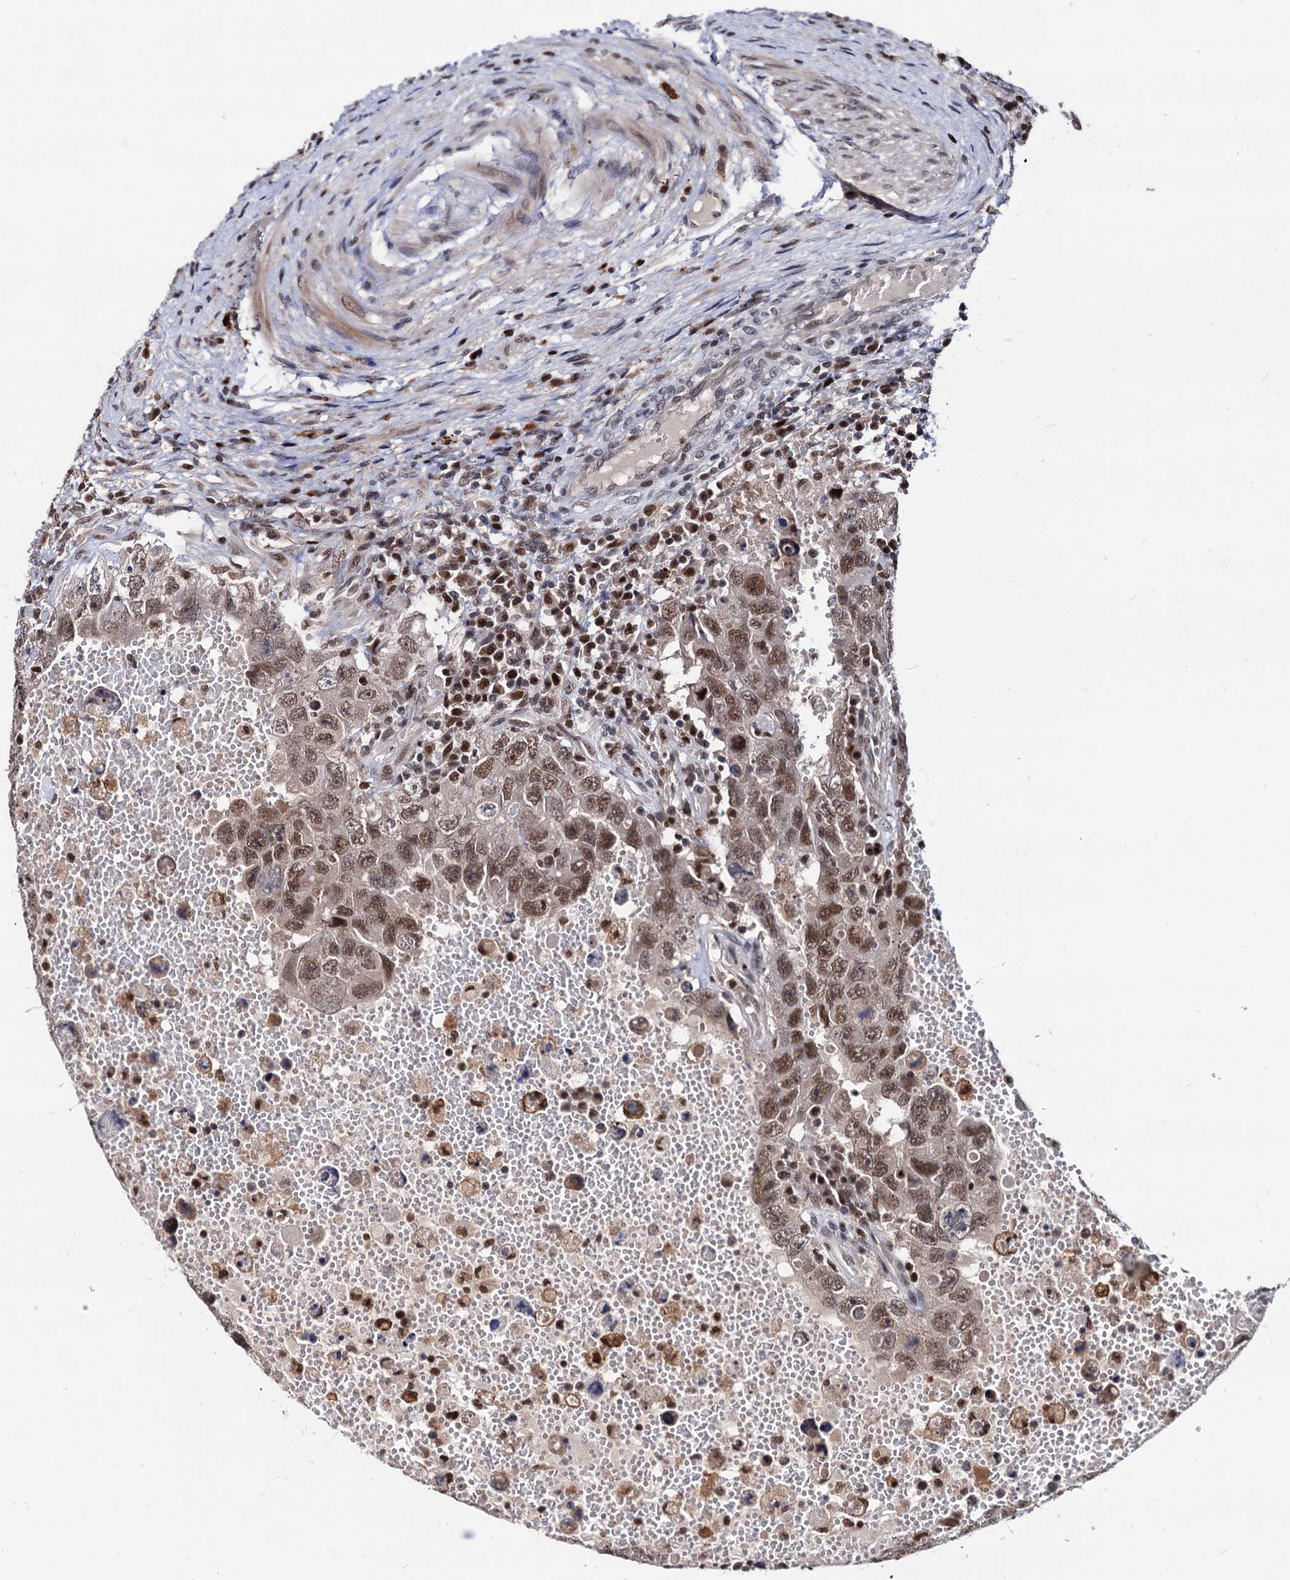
{"staining": {"intensity": "moderate", "quantity": ">75%", "location": "nuclear"}, "tissue": "testis cancer", "cell_type": "Tumor cells", "image_type": "cancer", "snomed": [{"axis": "morphology", "description": "Carcinoma, Embryonal, NOS"}, {"axis": "topography", "description": "Testis"}], "caption": "High-magnification brightfield microscopy of testis embryonal carcinoma stained with DAB (3,3'-diaminobenzidine) (brown) and counterstained with hematoxylin (blue). tumor cells exhibit moderate nuclear expression is identified in approximately>75% of cells. (Stains: DAB (3,3'-diaminobenzidine) in brown, nuclei in blue, Microscopy: brightfield microscopy at high magnification).", "gene": "RNASEH2B", "patient": {"sex": "male", "age": 26}}